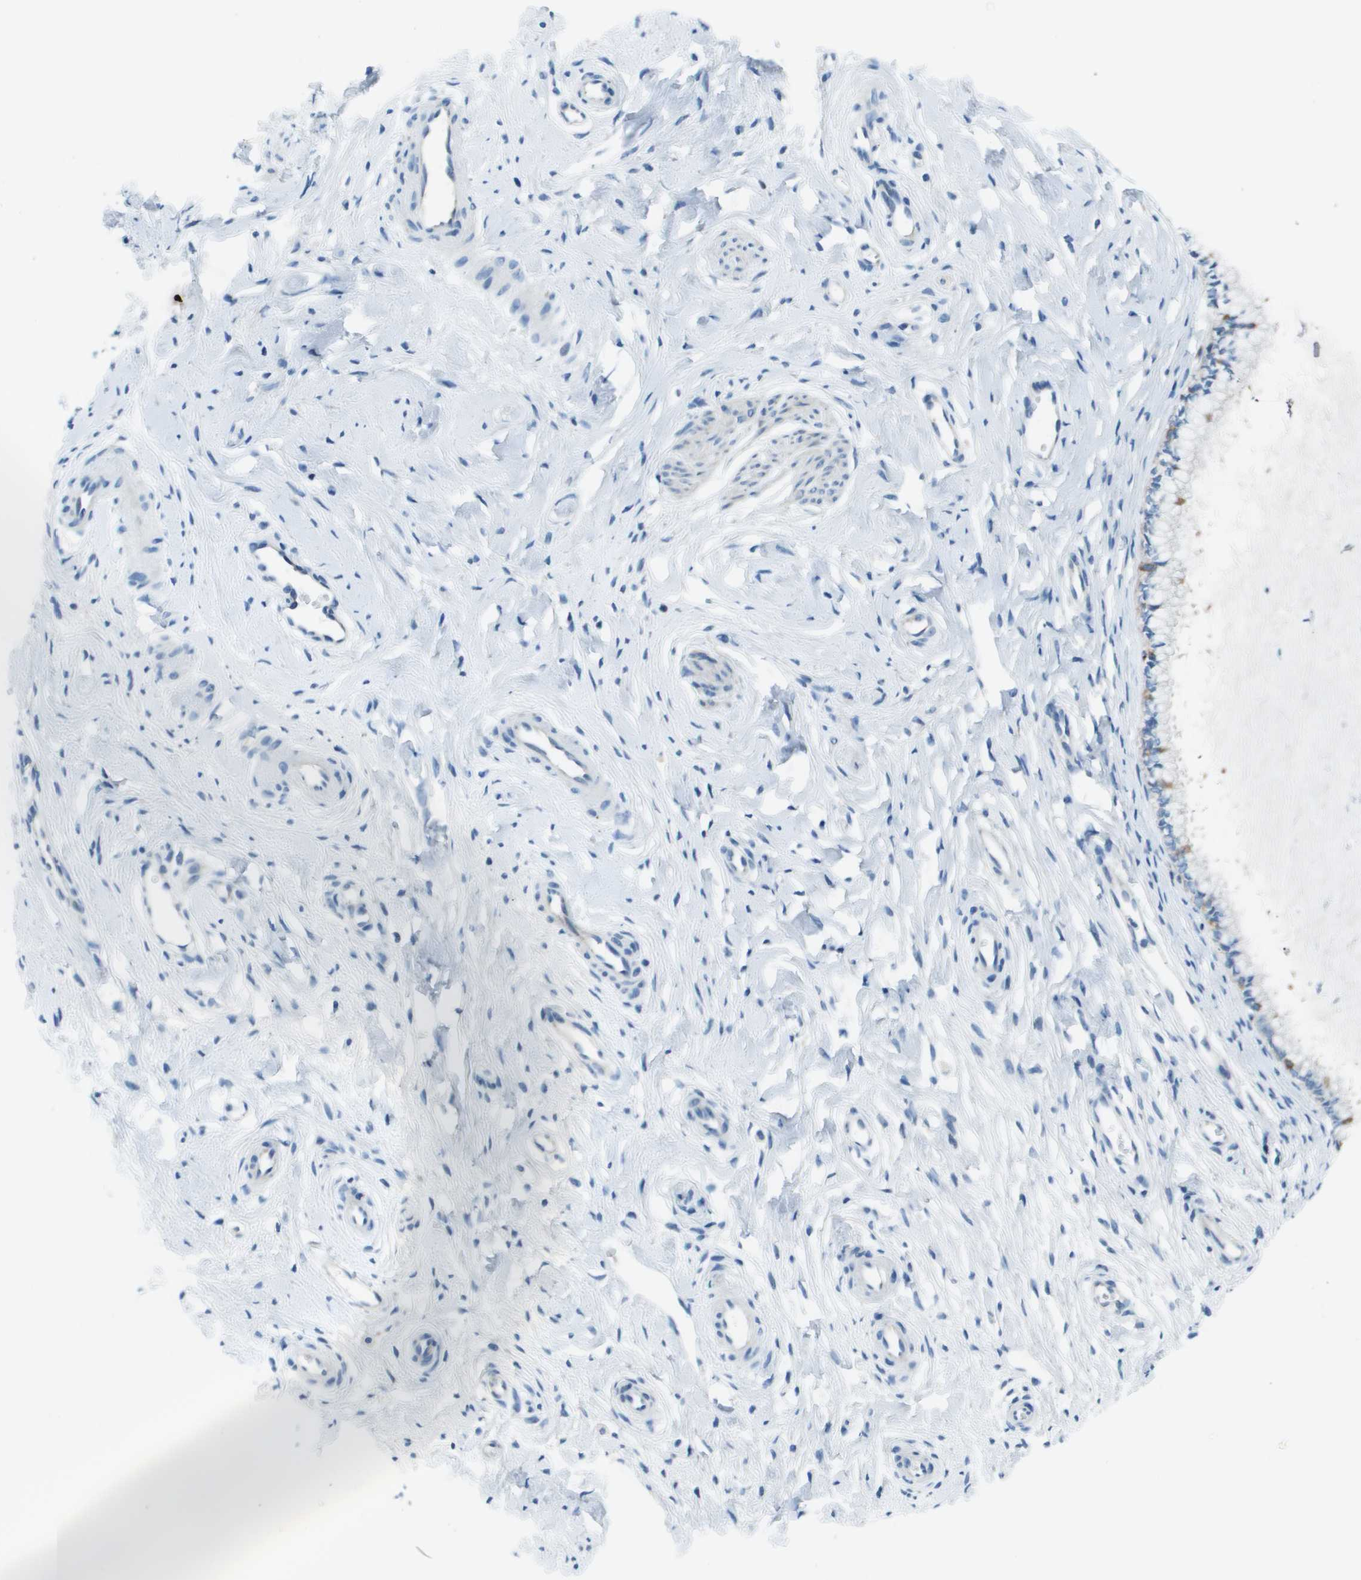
{"staining": {"intensity": "negative", "quantity": "none", "location": "none"}, "tissue": "cervix", "cell_type": "Glandular cells", "image_type": "normal", "snomed": [{"axis": "morphology", "description": "Normal tissue, NOS"}, {"axis": "topography", "description": "Cervix"}], "caption": "A high-resolution histopathology image shows immunohistochemistry (IHC) staining of unremarkable cervix, which displays no significant positivity in glandular cells.", "gene": "STIP1", "patient": {"sex": "female", "age": 65}}